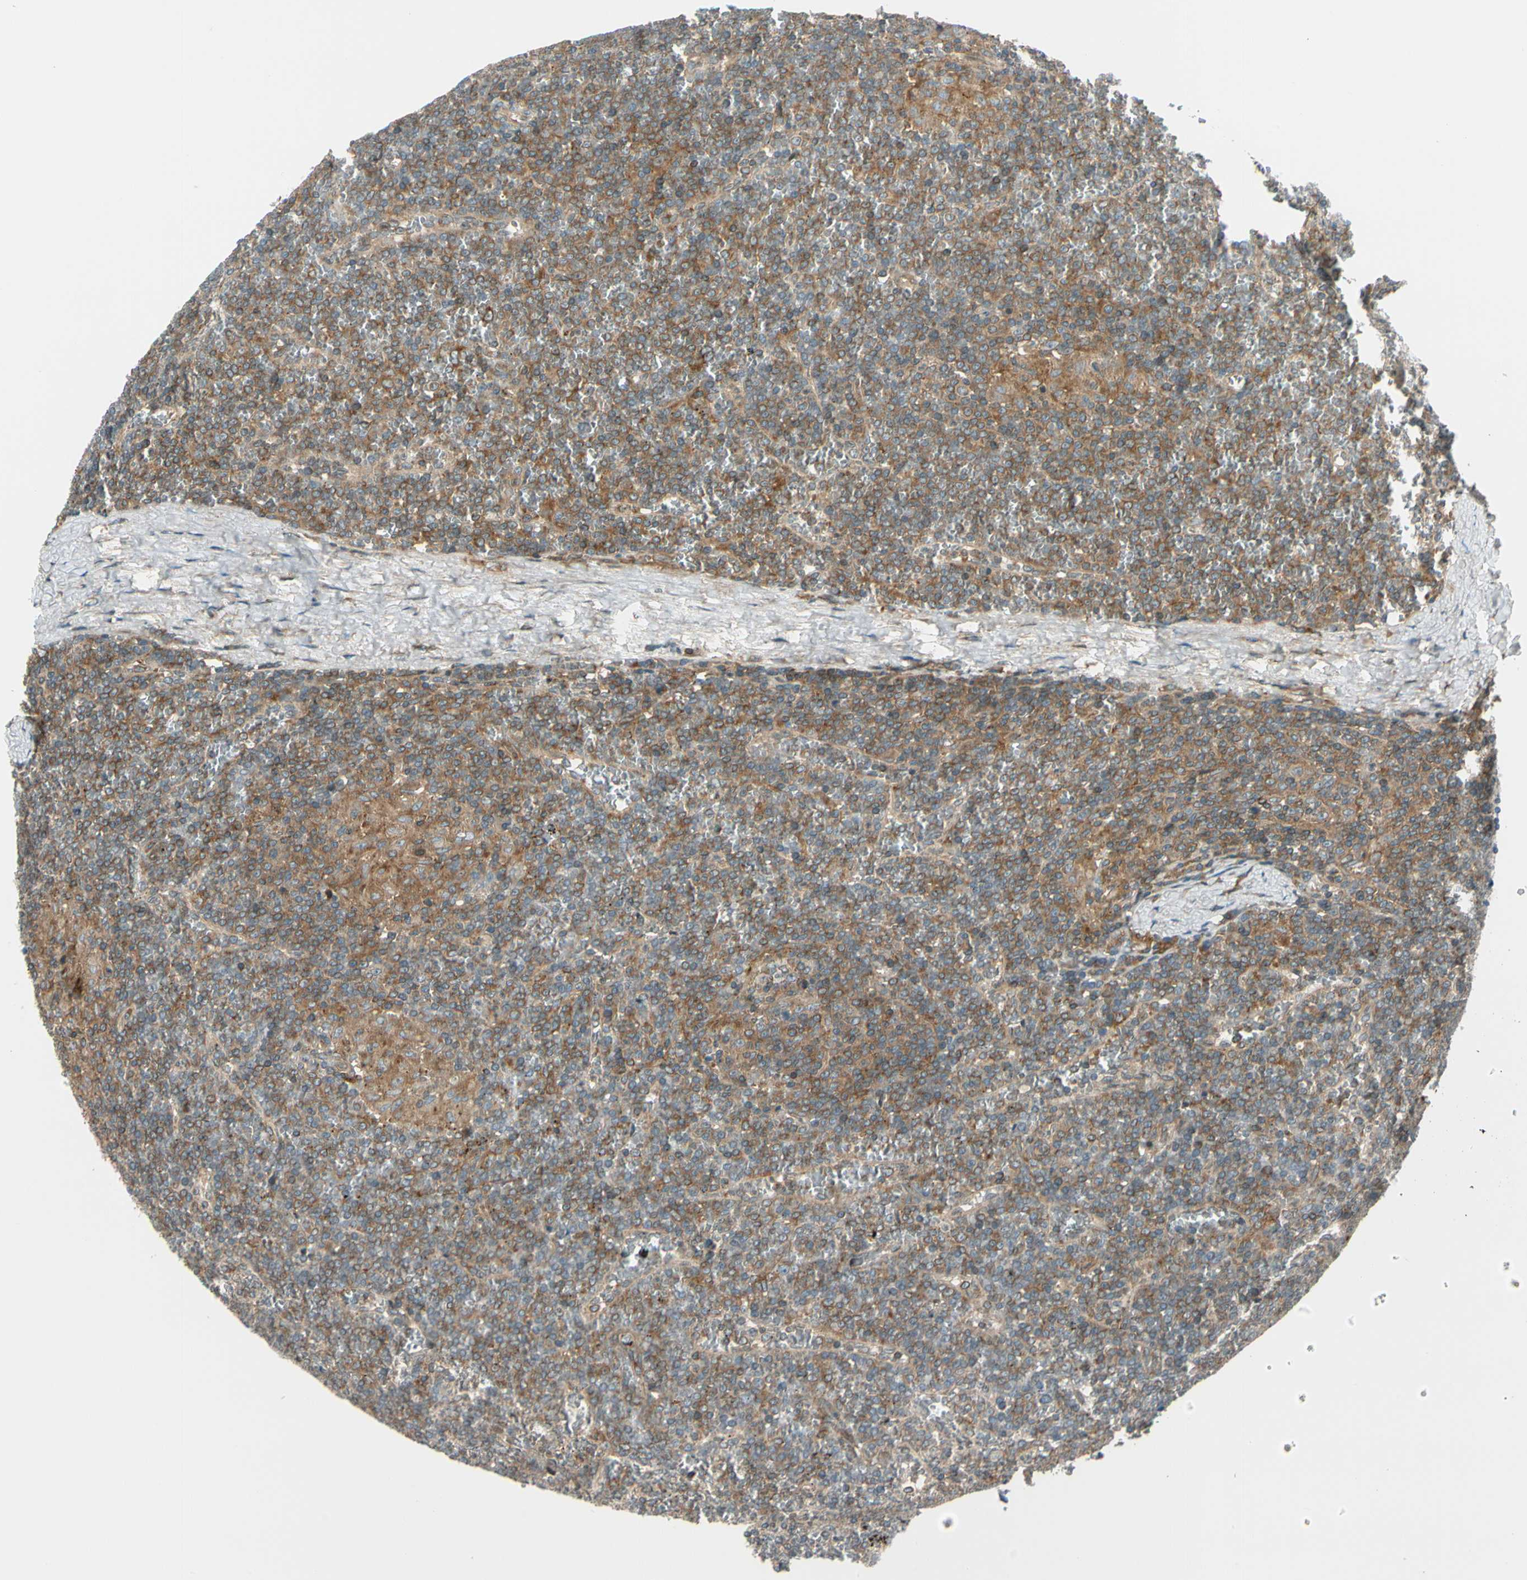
{"staining": {"intensity": "moderate", "quantity": ">75%", "location": "cytoplasmic/membranous"}, "tissue": "lymphoma", "cell_type": "Tumor cells", "image_type": "cancer", "snomed": [{"axis": "morphology", "description": "Malignant lymphoma, non-Hodgkin's type, Low grade"}, {"axis": "topography", "description": "Spleen"}], "caption": "This photomicrograph displays immunohistochemistry staining of human lymphoma, with medium moderate cytoplasmic/membranous expression in approximately >75% of tumor cells.", "gene": "TRIO", "patient": {"sex": "female", "age": 19}}